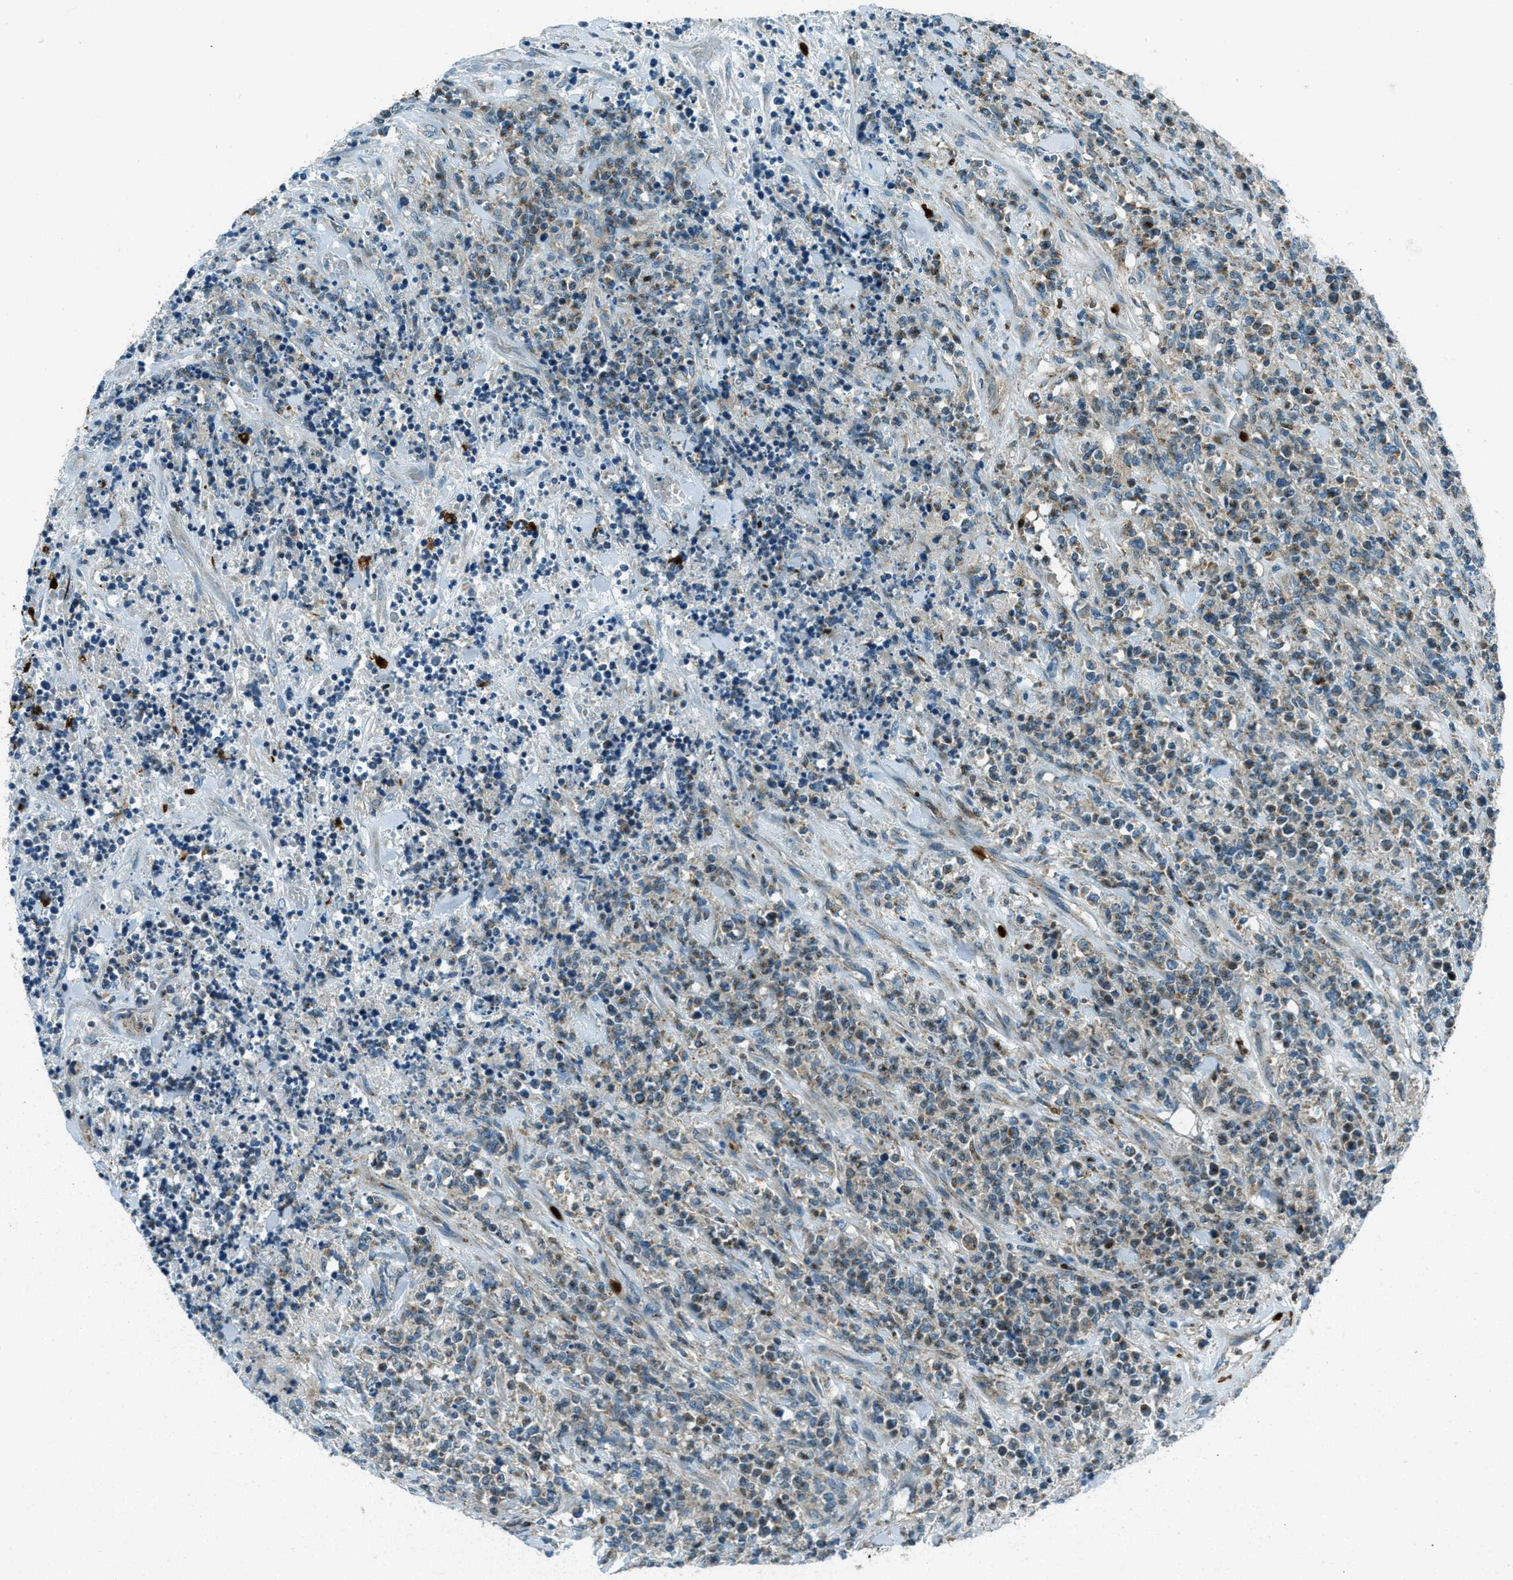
{"staining": {"intensity": "moderate", "quantity": "25%-75%", "location": "cytoplasmic/membranous"}, "tissue": "lymphoma", "cell_type": "Tumor cells", "image_type": "cancer", "snomed": [{"axis": "morphology", "description": "Malignant lymphoma, non-Hodgkin's type, High grade"}, {"axis": "topography", "description": "Soft tissue"}], "caption": "Human malignant lymphoma, non-Hodgkin's type (high-grade) stained with a protein marker exhibits moderate staining in tumor cells.", "gene": "FAR1", "patient": {"sex": "male", "age": 18}}